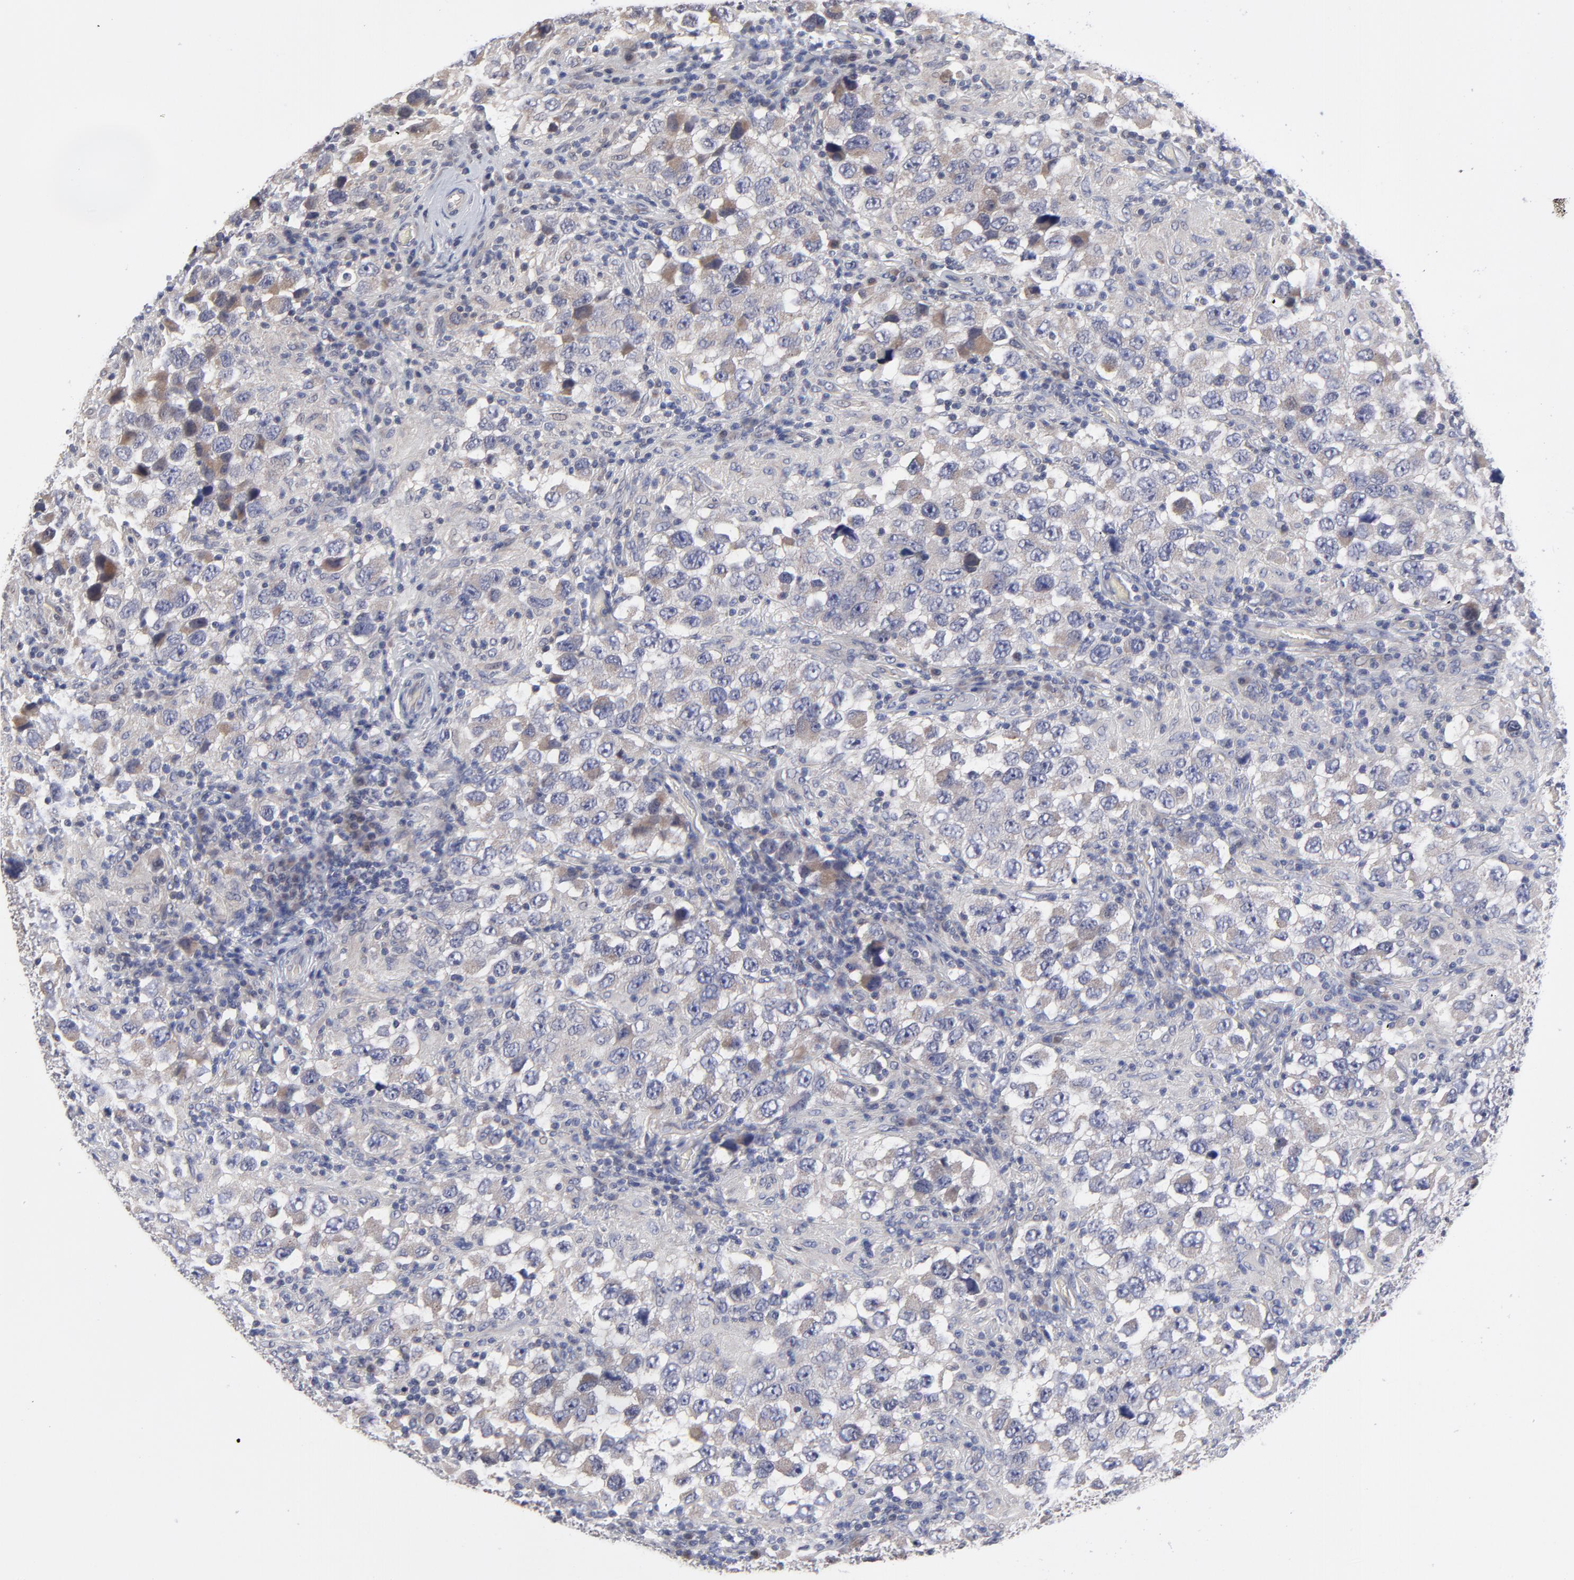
{"staining": {"intensity": "weak", "quantity": "25%-75%", "location": "cytoplasmic/membranous"}, "tissue": "testis cancer", "cell_type": "Tumor cells", "image_type": "cancer", "snomed": [{"axis": "morphology", "description": "Carcinoma, Embryonal, NOS"}, {"axis": "topography", "description": "Testis"}], "caption": "IHC of testis embryonal carcinoma demonstrates low levels of weak cytoplasmic/membranous expression in about 25%-75% of tumor cells.", "gene": "ZNF157", "patient": {"sex": "male", "age": 21}}